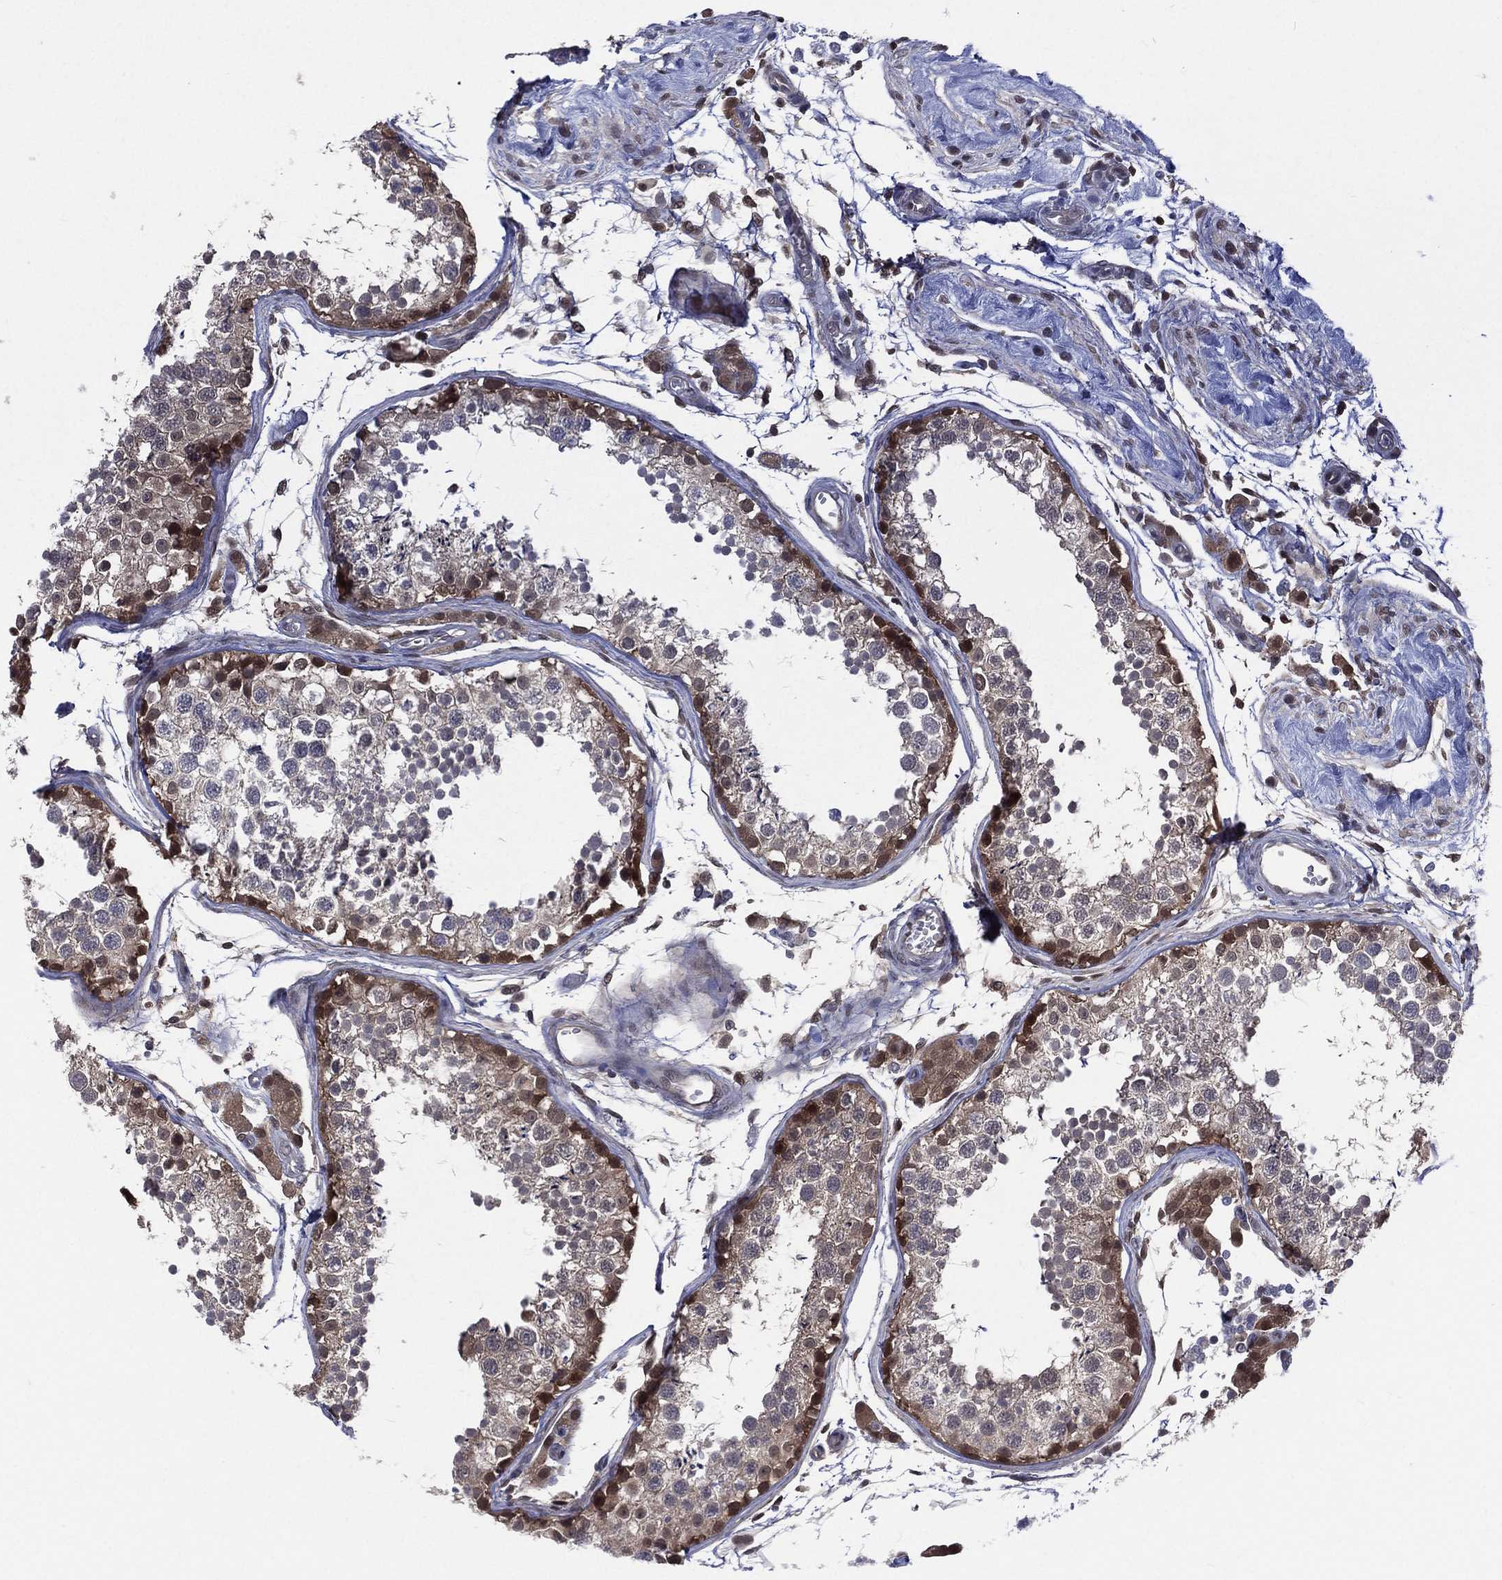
{"staining": {"intensity": "strong", "quantity": "<25%", "location": "nuclear"}, "tissue": "testis", "cell_type": "Cells in seminiferous ducts", "image_type": "normal", "snomed": [{"axis": "morphology", "description": "Normal tissue, NOS"}, {"axis": "topography", "description": "Testis"}], "caption": "This micrograph reveals IHC staining of normal human testis, with medium strong nuclear expression in approximately <25% of cells in seminiferous ducts.", "gene": "MTAP", "patient": {"sex": "male", "age": 29}}